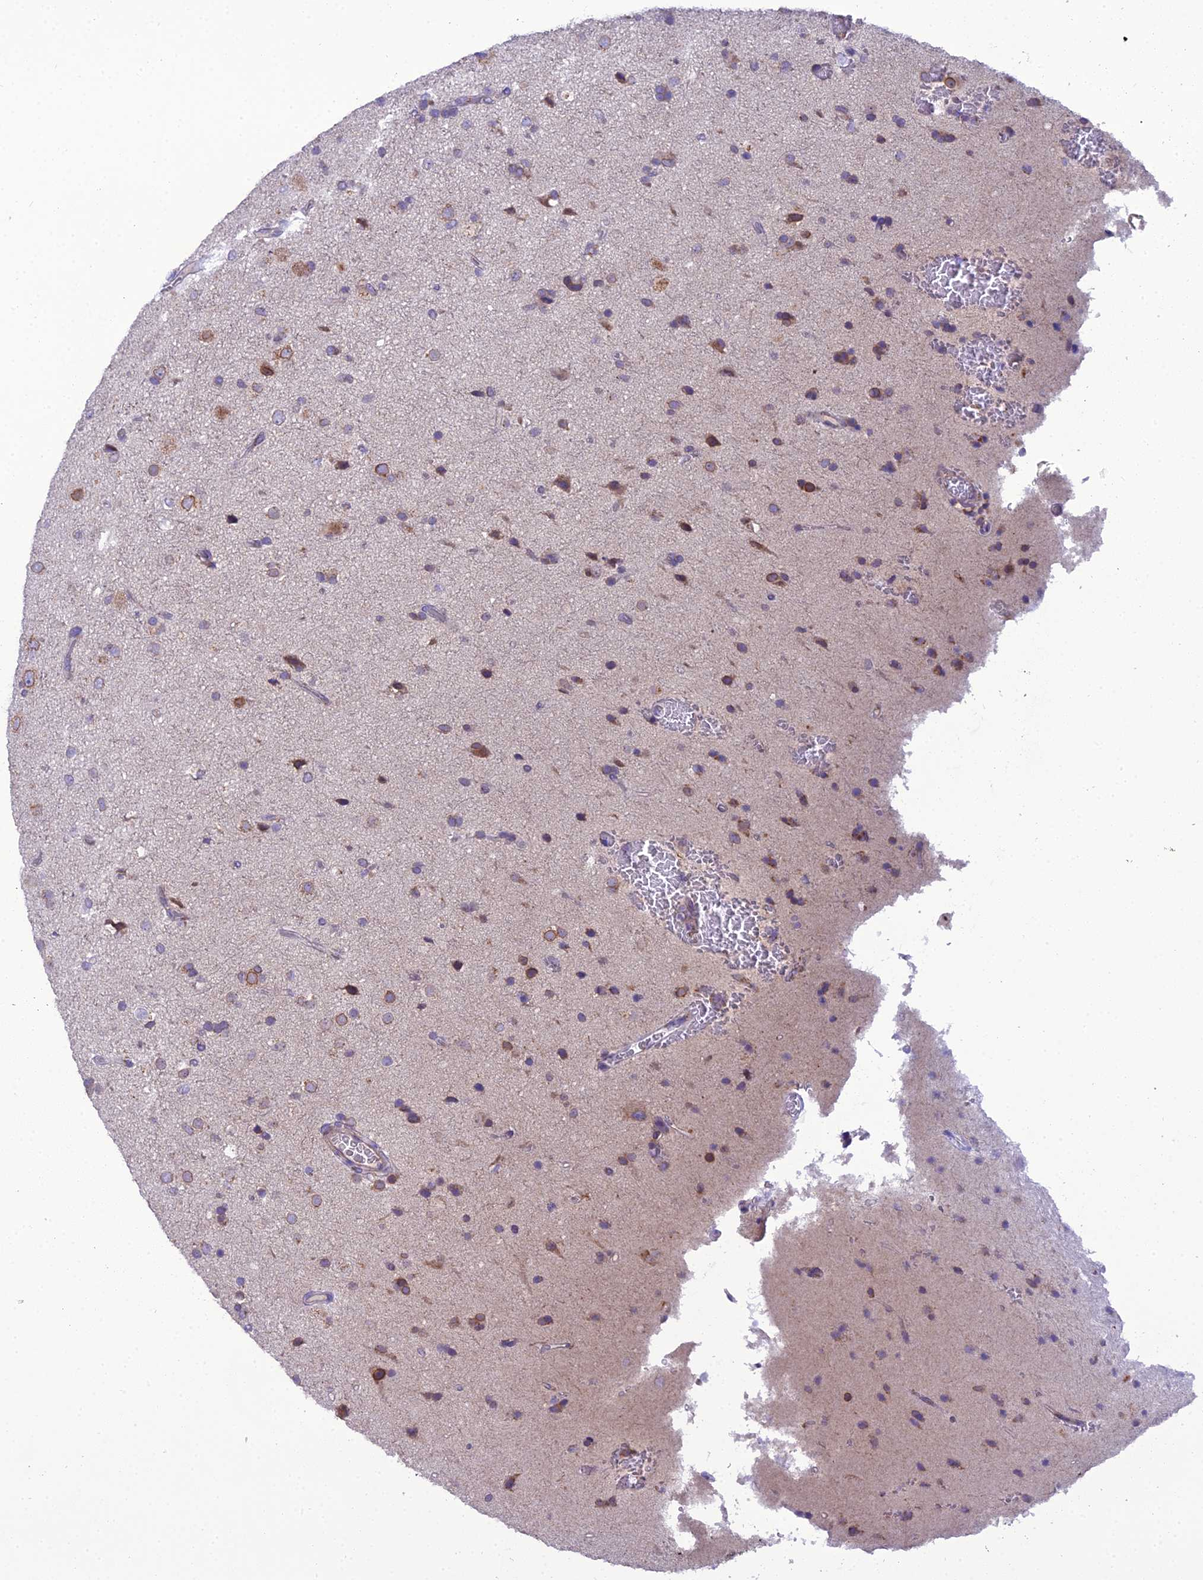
{"staining": {"intensity": "moderate", "quantity": "<25%", "location": "cytoplasmic/membranous,nuclear"}, "tissue": "glioma", "cell_type": "Tumor cells", "image_type": "cancer", "snomed": [{"axis": "morphology", "description": "Glioma, malignant, Low grade"}, {"axis": "topography", "description": "Brain"}], "caption": "An image of malignant glioma (low-grade) stained for a protein shows moderate cytoplasmic/membranous and nuclear brown staining in tumor cells. The staining is performed using DAB brown chromogen to label protein expression. The nuclei are counter-stained blue using hematoxylin.", "gene": "GOLPH3", "patient": {"sex": "male", "age": 65}}